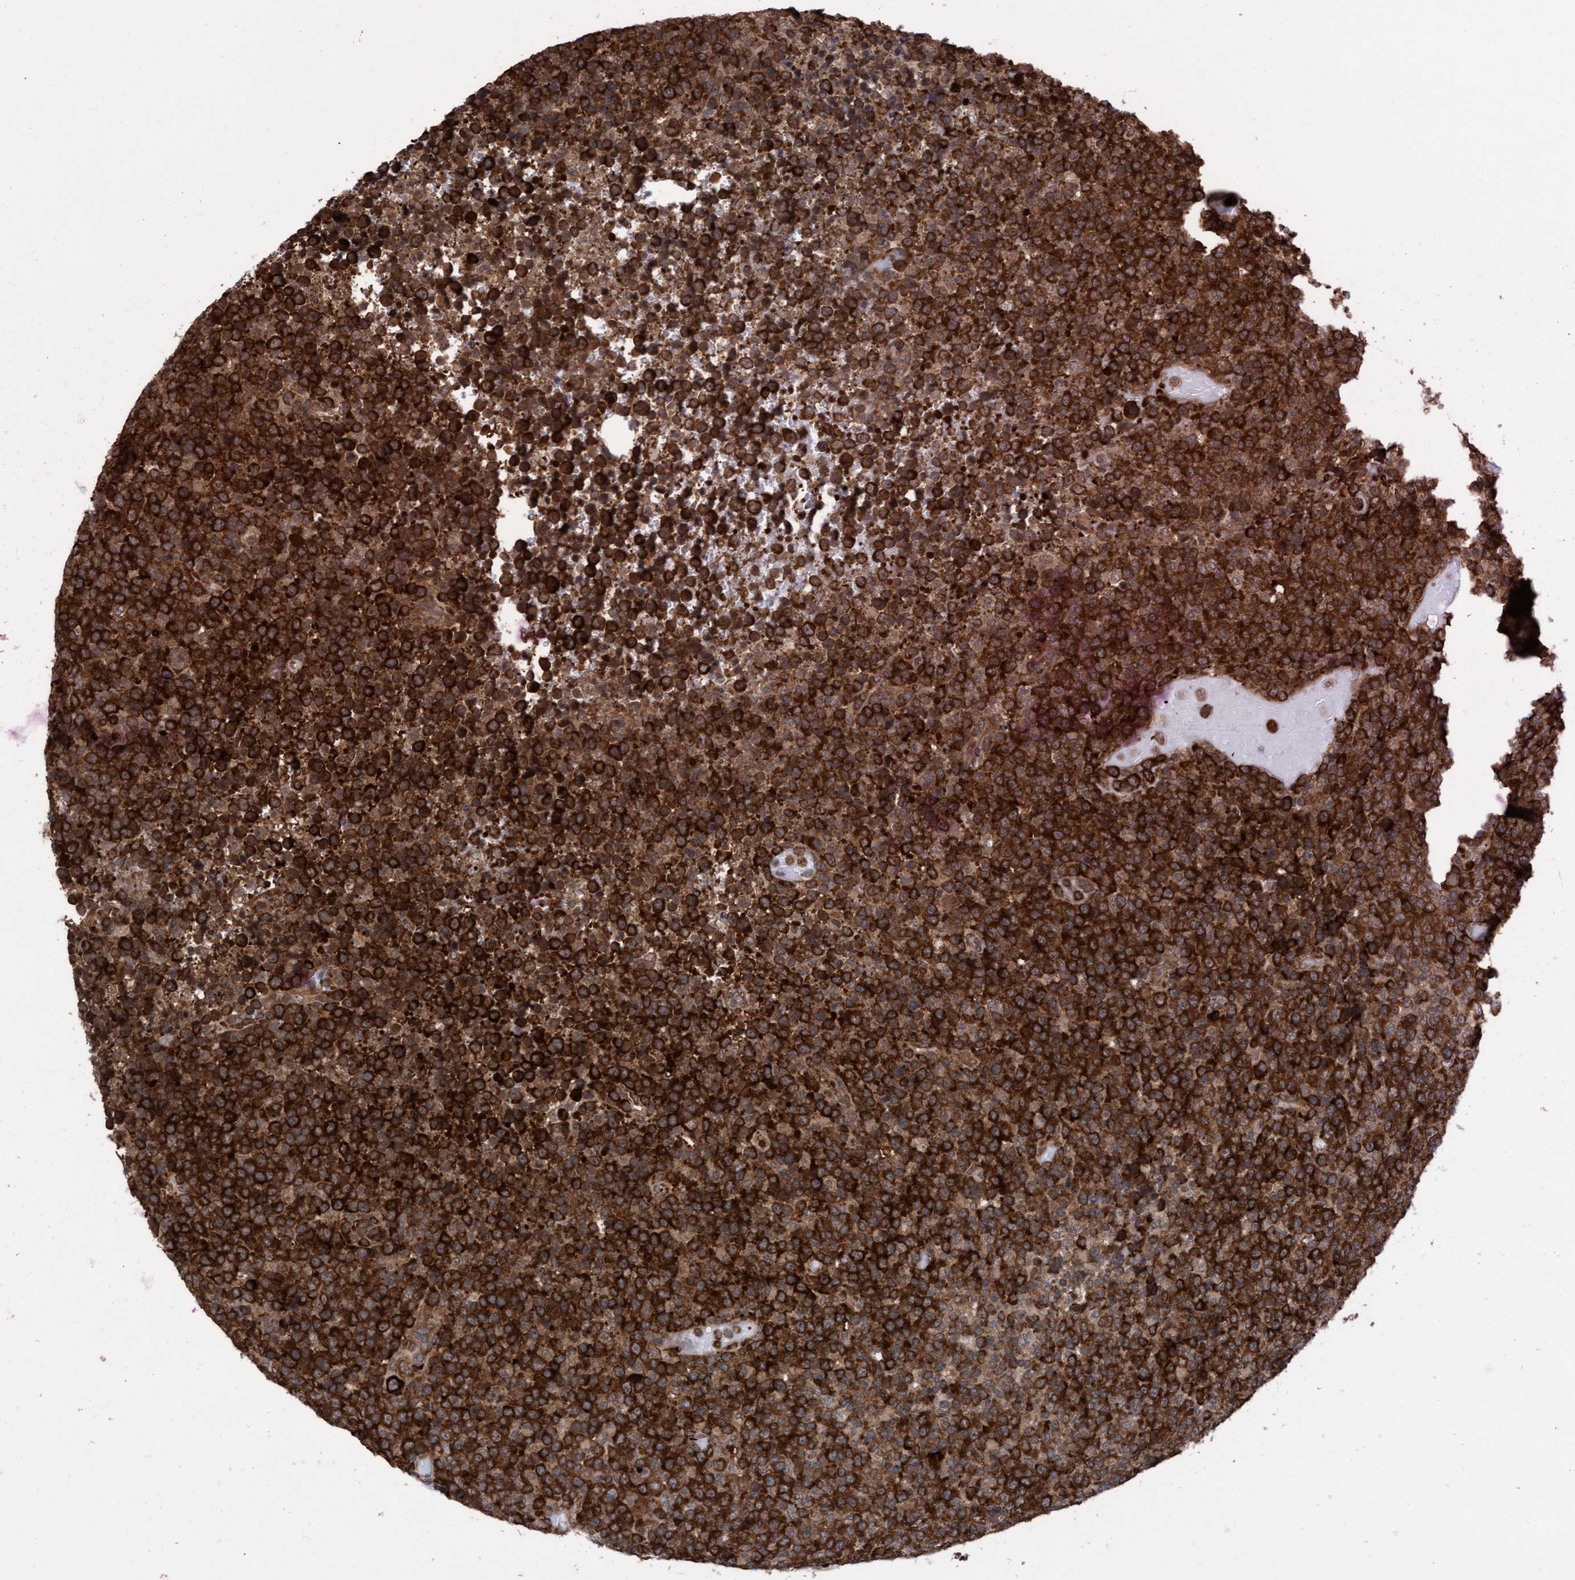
{"staining": {"intensity": "strong", "quantity": ">75%", "location": "cytoplasmic/membranous"}, "tissue": "lymphoma", "cell_type": "Tumor cells", "image_type": "cancer", "snomed": [{"axis": "morphology", "description": "Malignant lymphoma, non-Hodgkin's type, High grade"}, {"axis": "topography", "description": "Lymph node"}], "caption": "An image of lymphoma stained for a protein reveals strong cytoplasmic/membranous brown staining in tumor cells.", "gene": "ABCF2", "patient": {"sex": "male", "age": 13}}